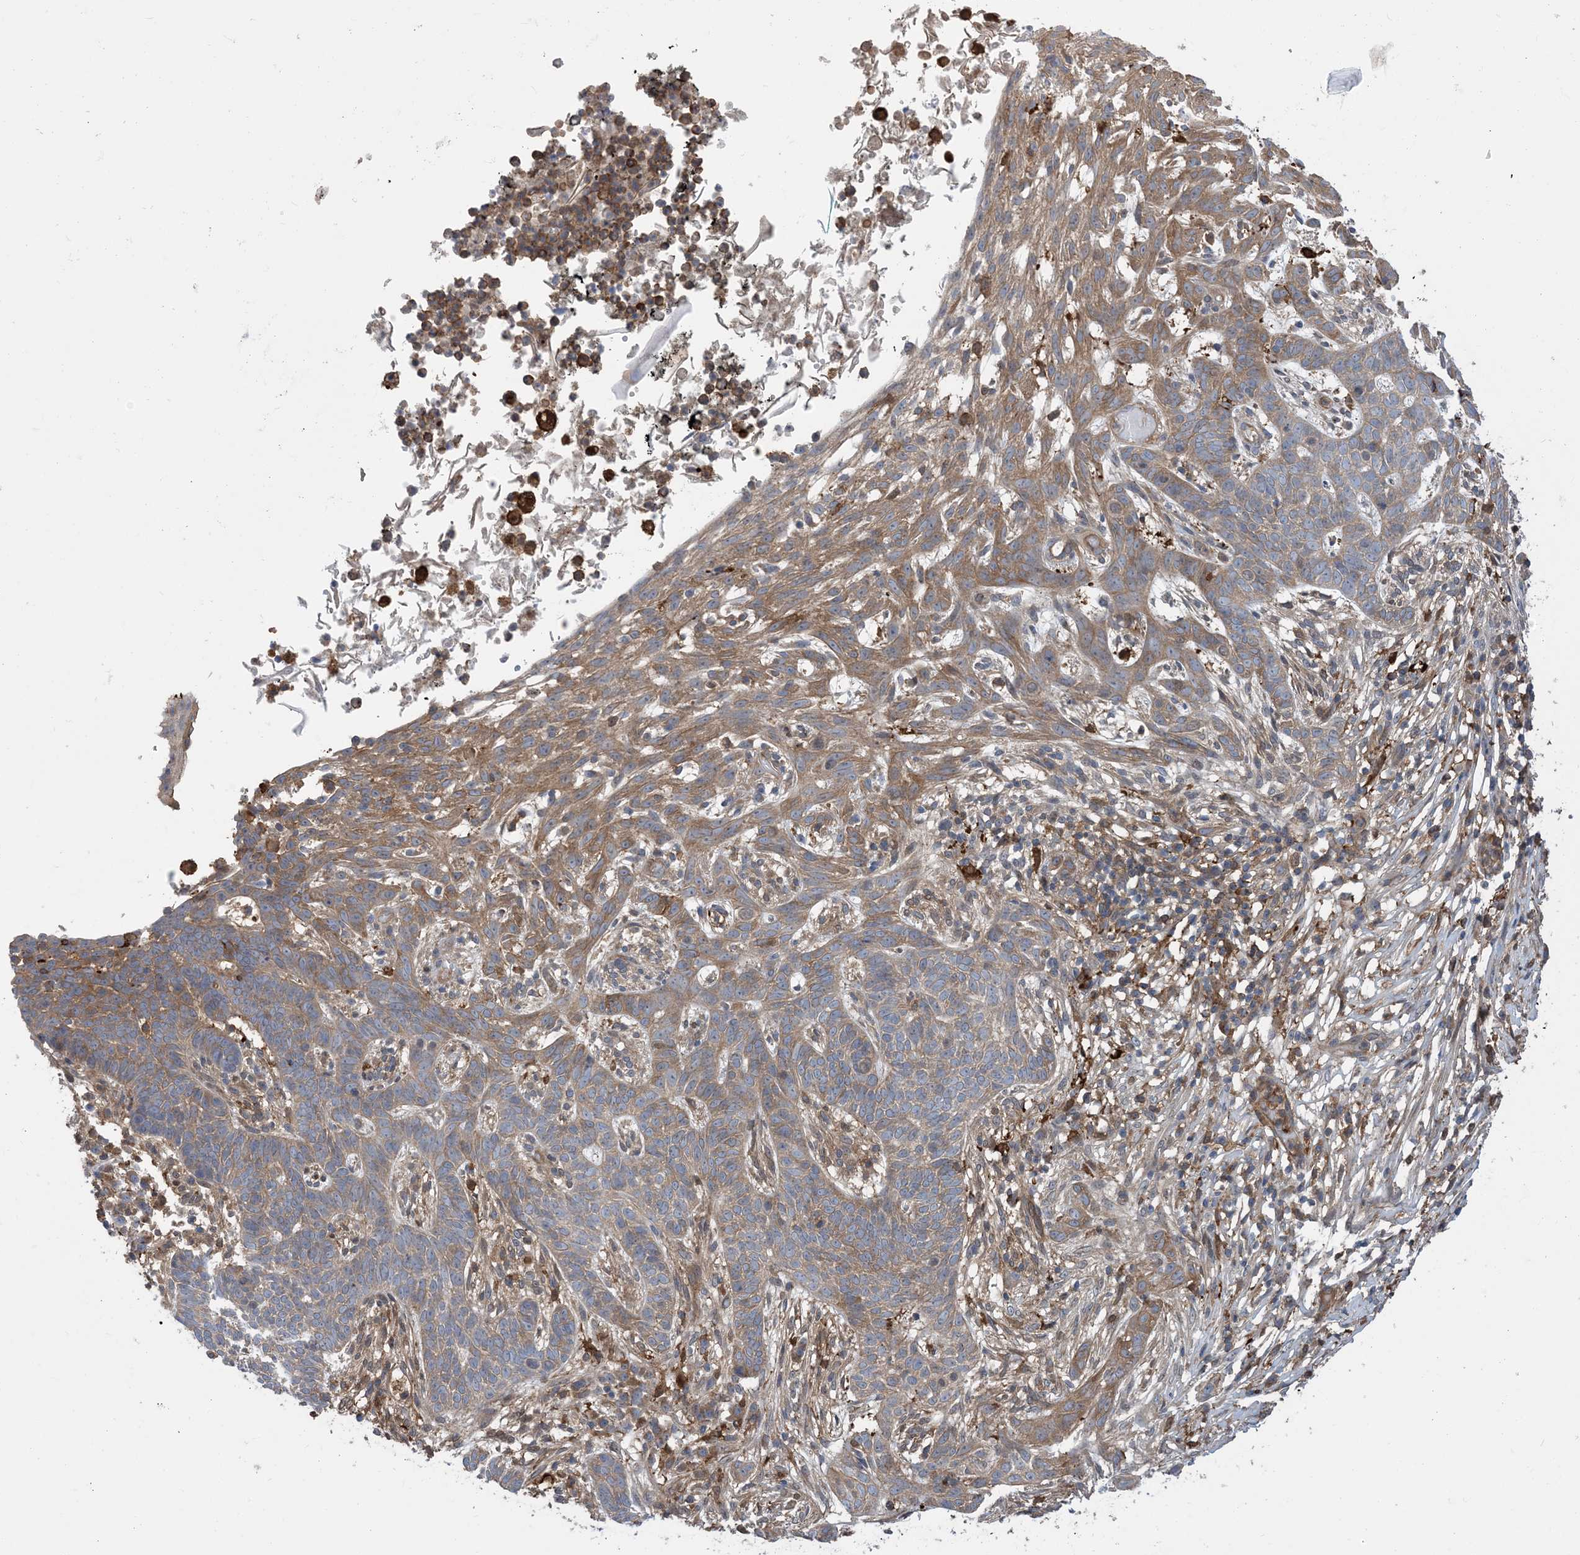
{"staining": {"intensity": "moderate", "quantity": "25%-75%", "location": "cytoplasmic/membranous"}, "tissue": "skin cancer", "cell_type": "Tumor cells", "image_type": "cancer", "snomed": [{"axis": "morphology", "description": "Normal tissue, NOS"}, {"axis": "morphology", "description": "Basal cell carcinoma"}, {"axis": "topography", "description": "Skin"}], "caption": "Immunohistochemistry histopathology image of basal cell carcinoma (skin) stained for a protein (brown), which exhibits medium levels of moderate cytoplasmic/membranous expression in about 25%-75% of tumor cells.", "gene": "HS1BP3", "patient": {"sex": "male", "age": 64}}